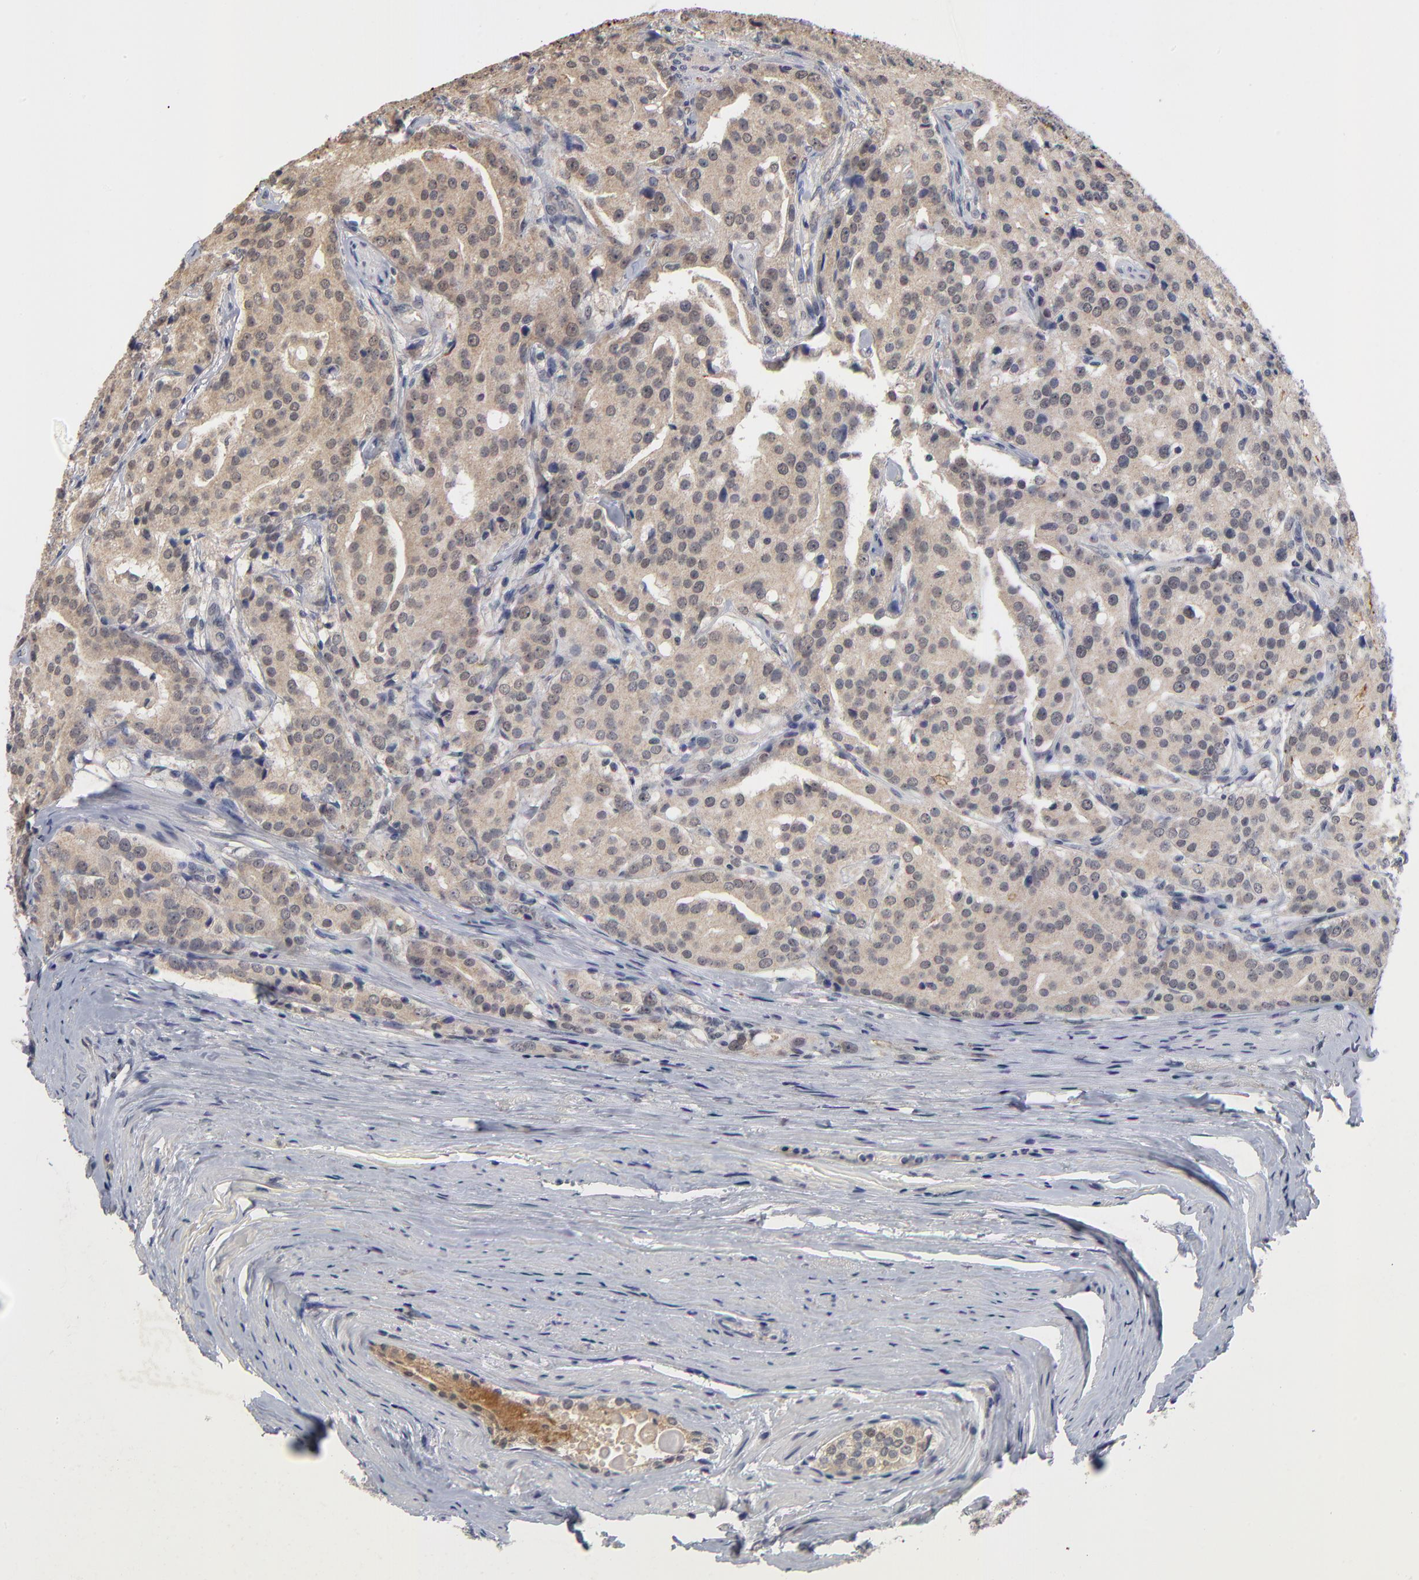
{"staining": {"intensity": "weak", "quantity": ">75%", "location": "cytoplasmic/membranous"}, "tissue": "prostate cancer", "cell_type": "Tumor cells", "image_type": "cancer", "snomed": [{"axis": "morphology", "description": "Adenocarcinoma, Medium grade"}, {"axis": "topography", "description": "Prostate"}], "caption": "Immunohistochemical staining of adenocarcinoma (medium-grade) (prostate) exhibits weak cytoplasmic/membranous protein staining in about >75% of tumor cells.", "gene": "WSB1", "patient": {"sex": "male", "age": 72}}